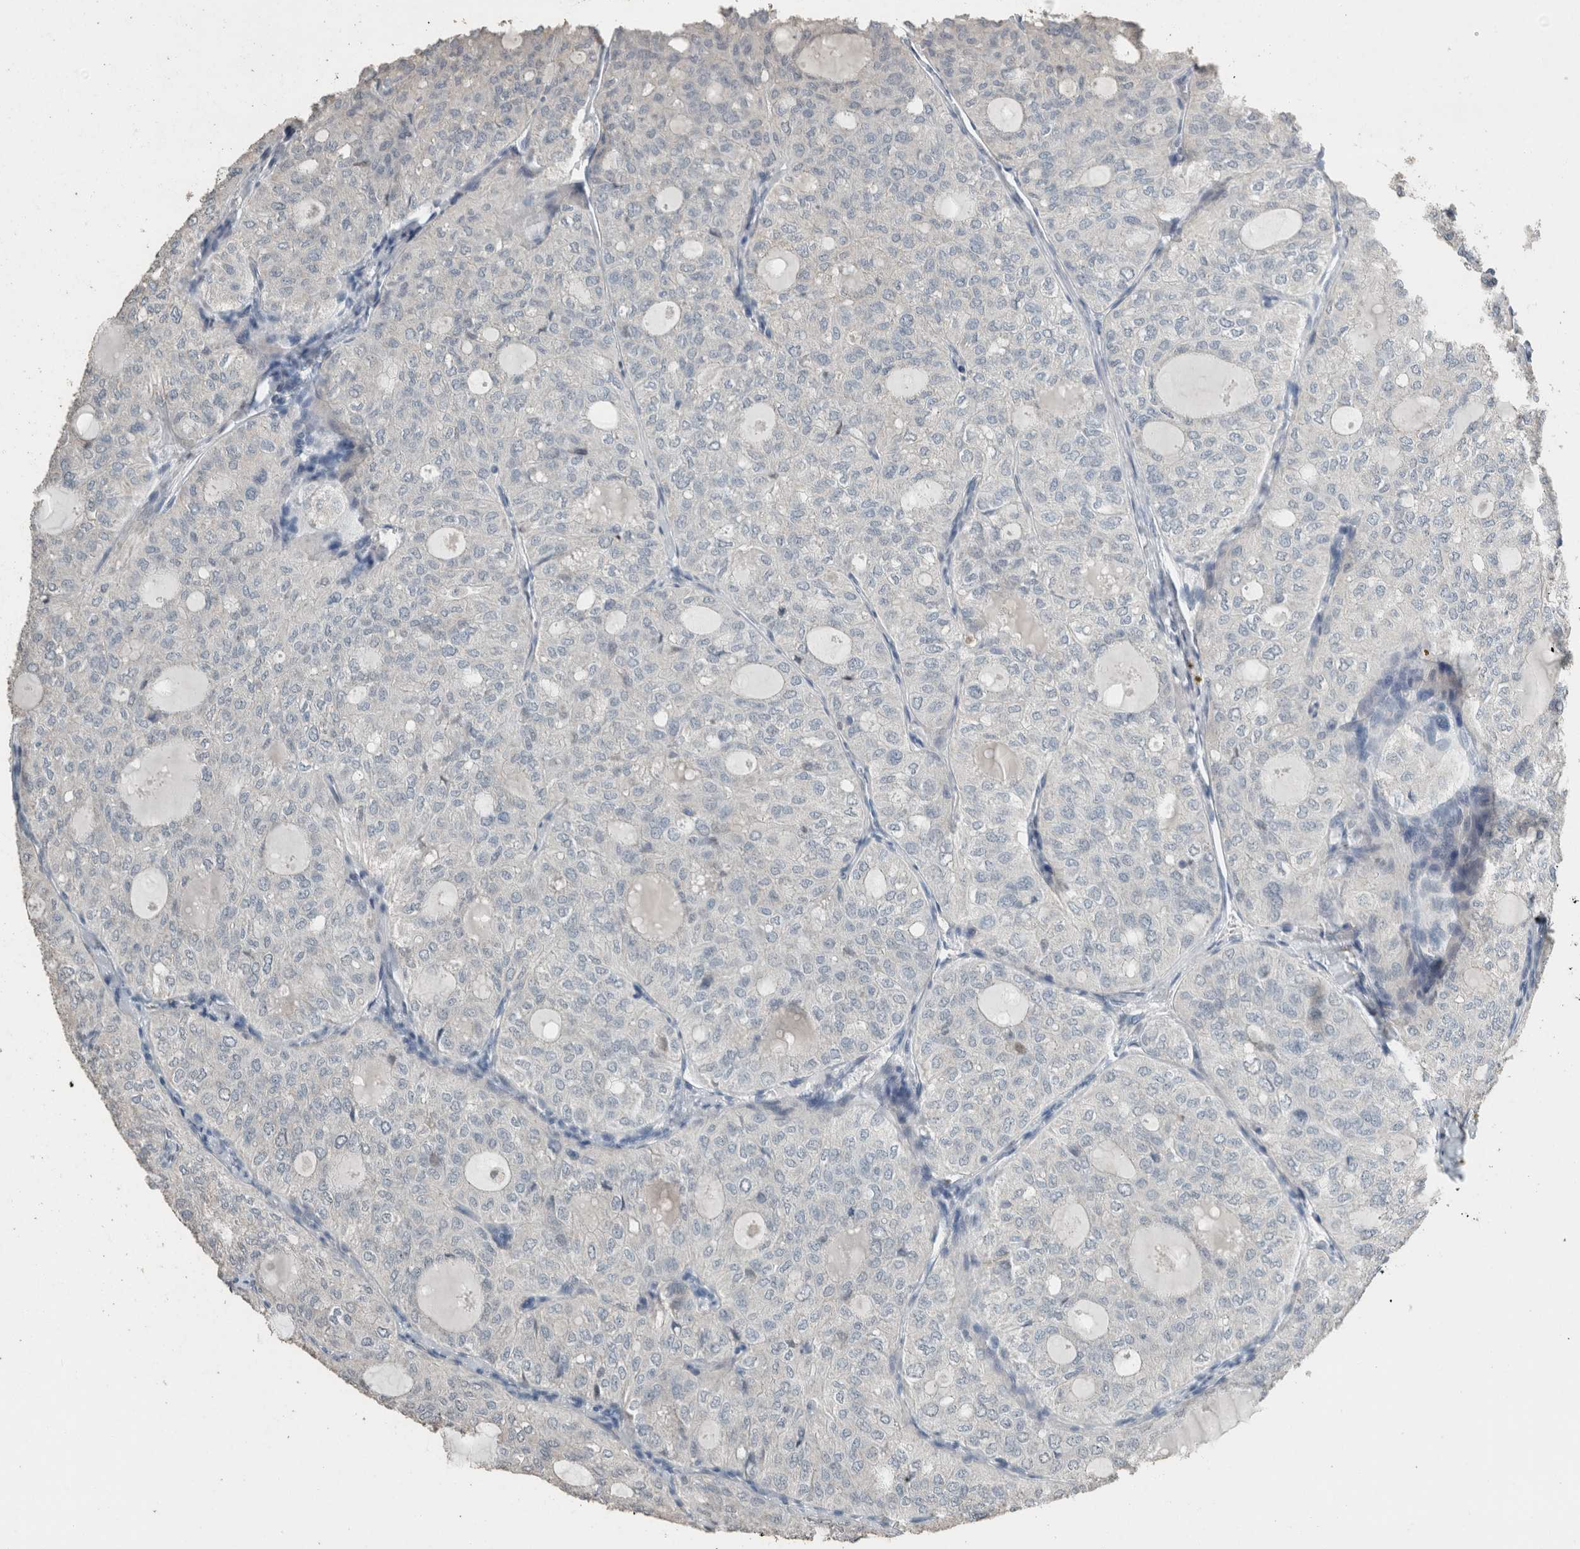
{"staining": {"intensity": "negative", "quantity": "none", "location": "none"}, "tissue": "thyroid cancer", "cell_type": "Tumor cells", "image_type": "cancer", "snomed": [{"axis": "morphology", "description": "Follicular adenoma carcinoma, NOS"}, {"axis": "topography", "description": "Thyroid gland"}], "caption": "This is a photomicrograph of immunohistochemistry staining of thyroid follicular adenoma carcinoma, which shows no positivity in tumor cells.", "gene": "ACVR2B", "patient": {"sex": "male", "age": 75}}